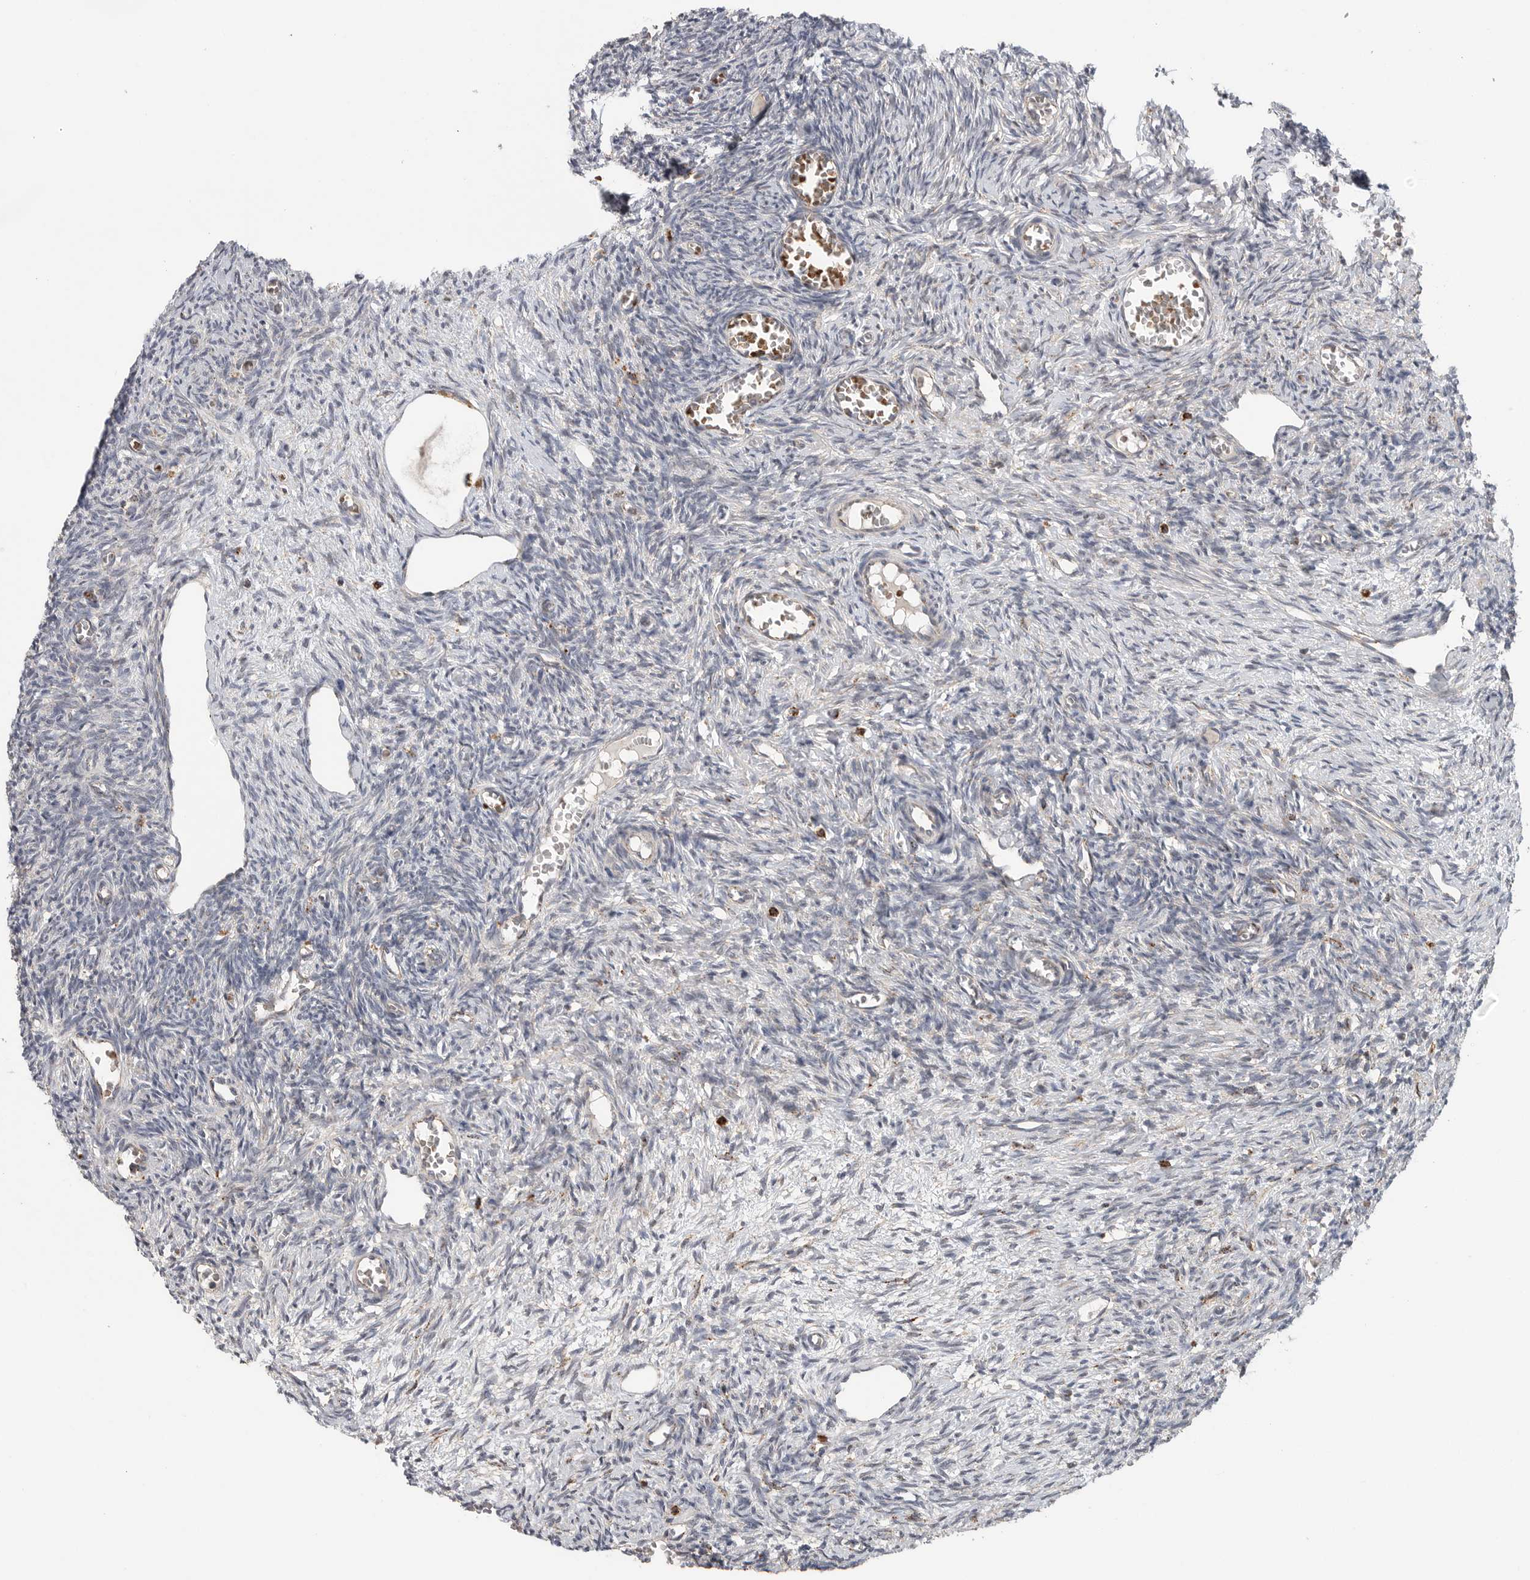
{"staining": {"intensity": "moderate", "quantity": ">75%", "location": "cytoplasmic/membranous"}, "tissue": "ovary", "cell_type": "Follicle cells", "image_type": "normal", "snomed": [{"axis": "morphology", "description": "Normal tissue, NOS"}, {"axis": "topography", "description": "Ovary"}], "caption": "Normal ovary displays moderate cytoplasmic/membranous positivity in approximately >75% of follicle cells.", "gene": "GALNS", "patient": {"sex": "female", "age": 27}}